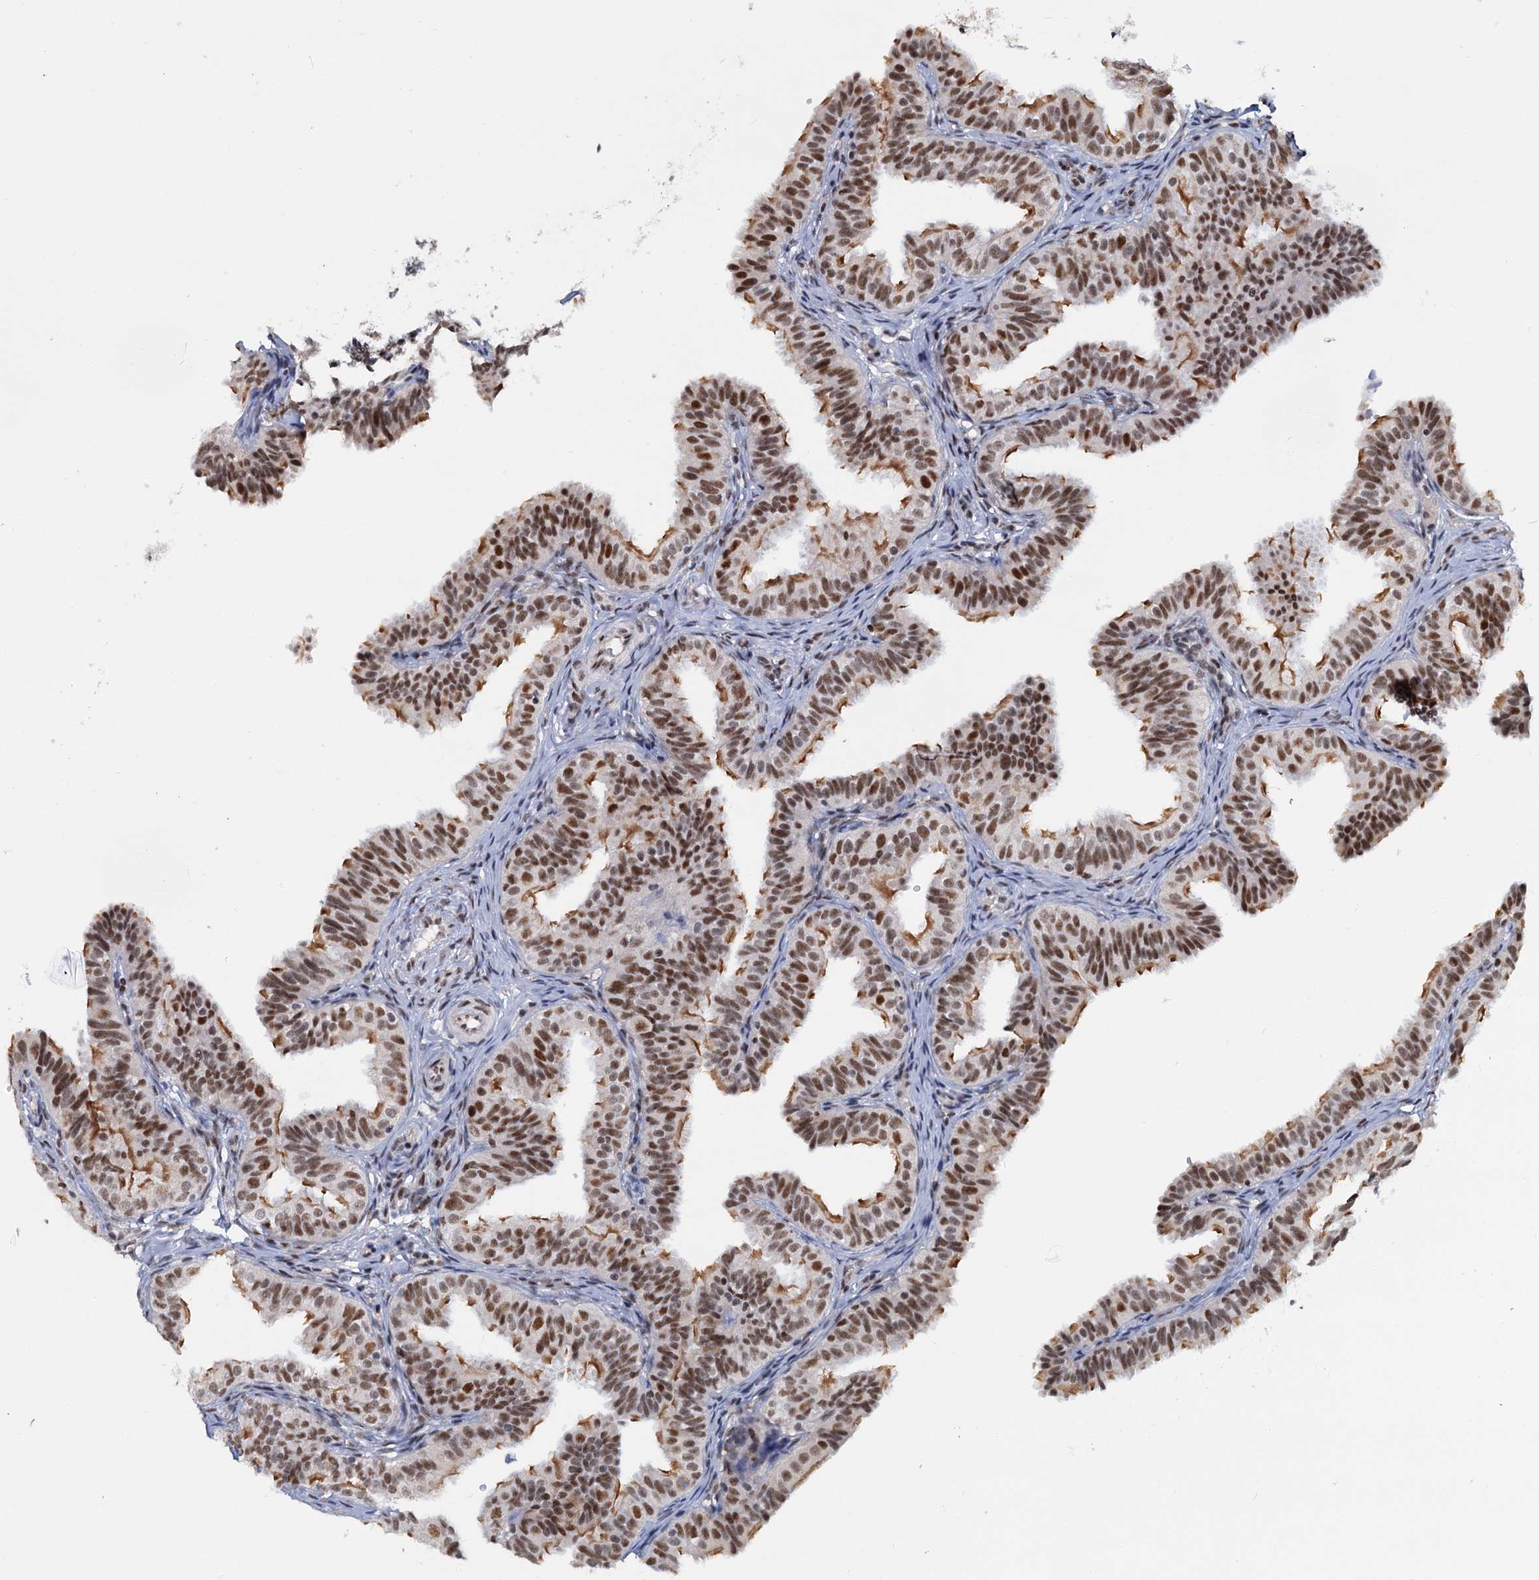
{"staining": {"intensity": "moderate", "quantity": ">75%", "location": "cytoplasmic/membranous,nuclear"}, "tissue": "fallopian tube", "cell_type": "Glandular cells", "image_type": "normal", "snomed": [{"axis": "morphology", "description": "Normal tissue, NOS"}, {"axis": "topography", "description": "Fallopian tube"}], "caption": "Human fallopian tube stained for a protein (brown) displays moderate cytoplasmic/membranous,nuclear positive expression in approximately >75% of glandular cells.", "gene": "WBP4", "patient": {"sex": "female", "age": 35}}